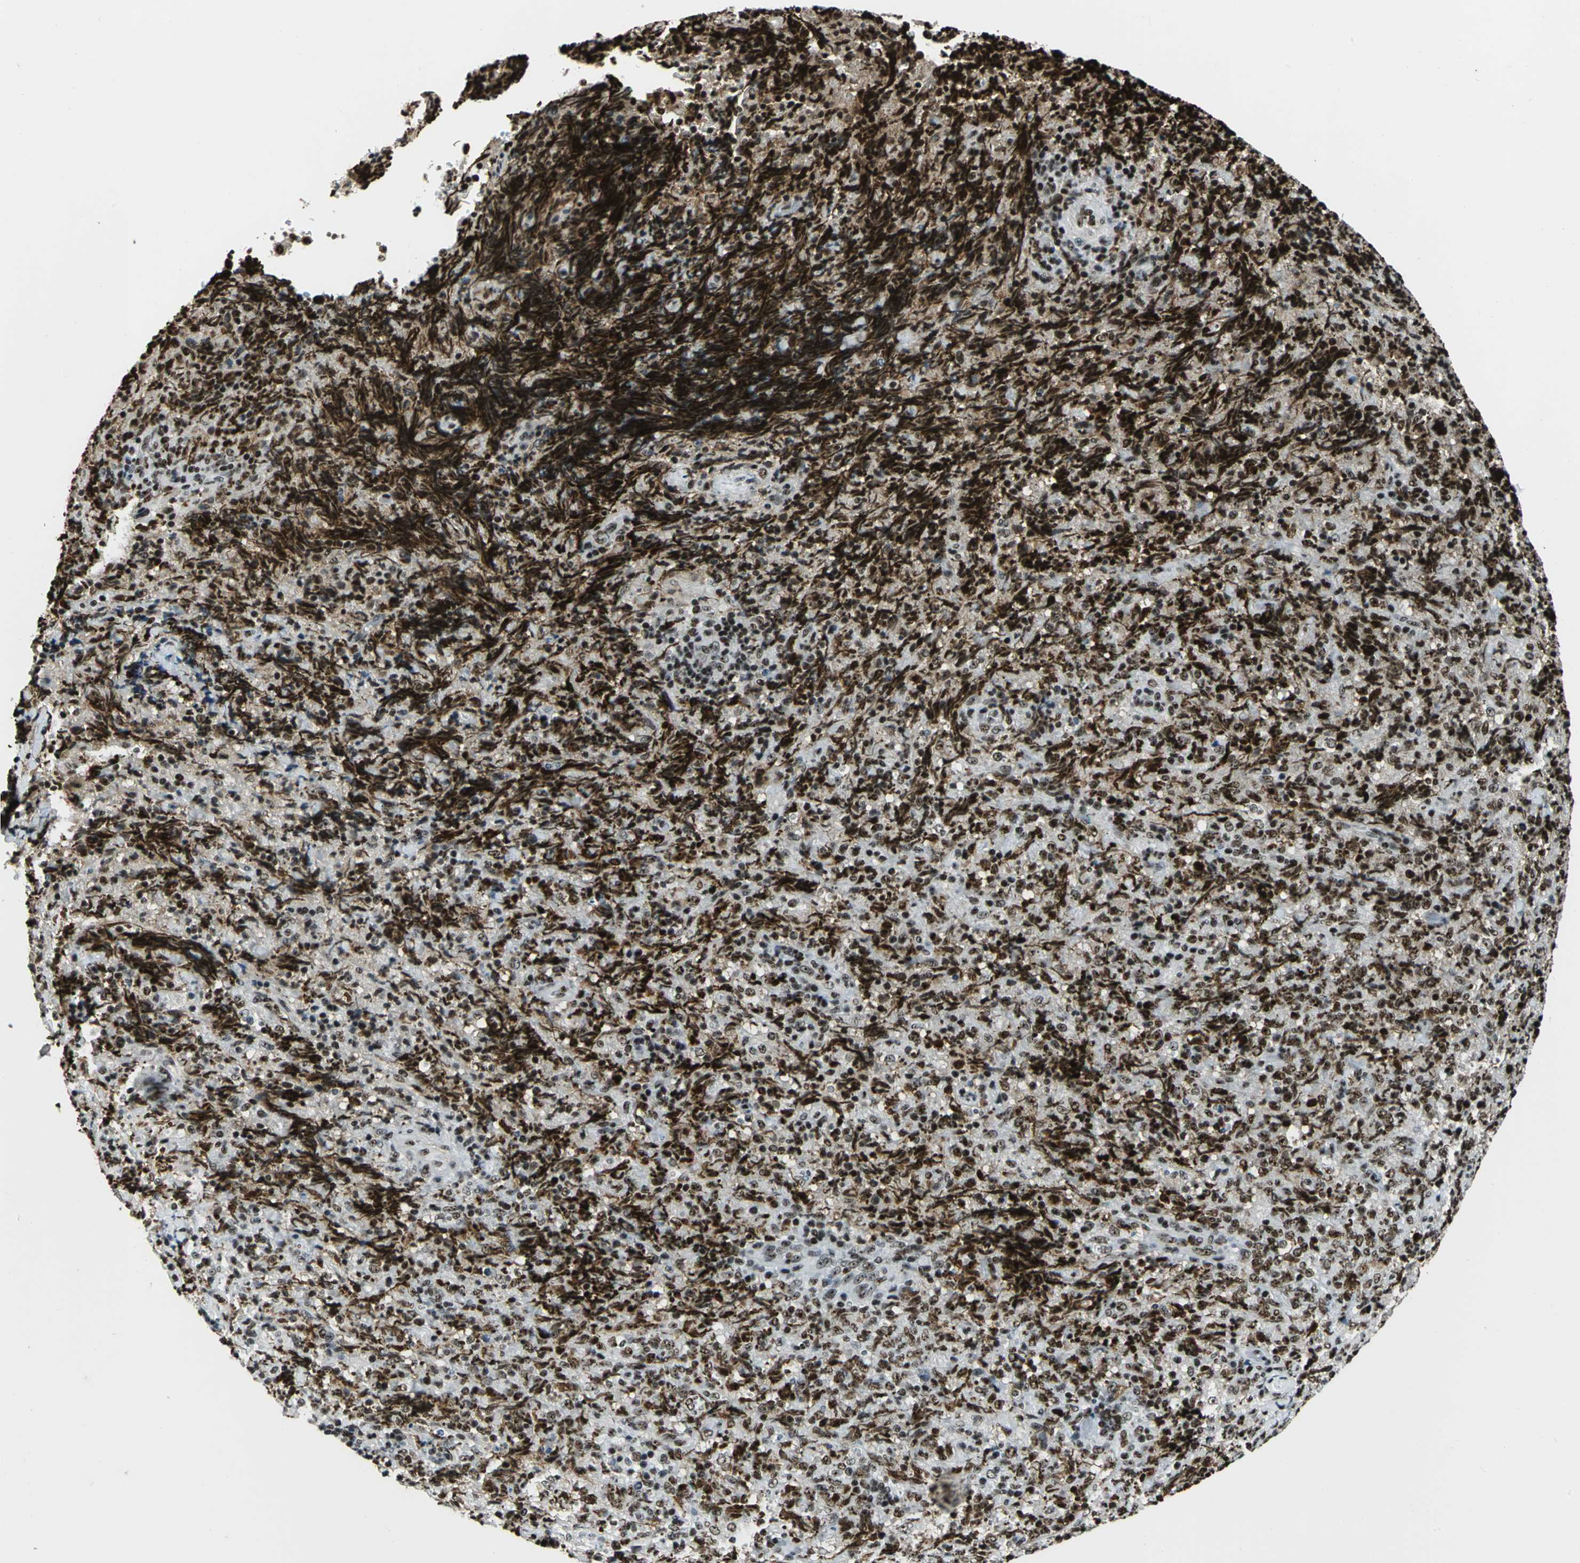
{"staining": {"intensity": "strong", "quantity": ">75%", "location": "nuclear"}, "tissue": "lymphoma", "cell_type": "Tumor cells", "image_type": "cancer", "snomed": [{"axis": "morphology", "description": "Malignant lymphoma, non-Hodgkin's type, High grade"}, {"axis": "topography", "description": "Tonsil"}], "caption": "Lymphoma stained for a protein (brown) reveals strong nuclear positive positivity in about >75% of tumor cells.", "gene": "UBTF", "patient": {"sex": "female", "age": 36}}